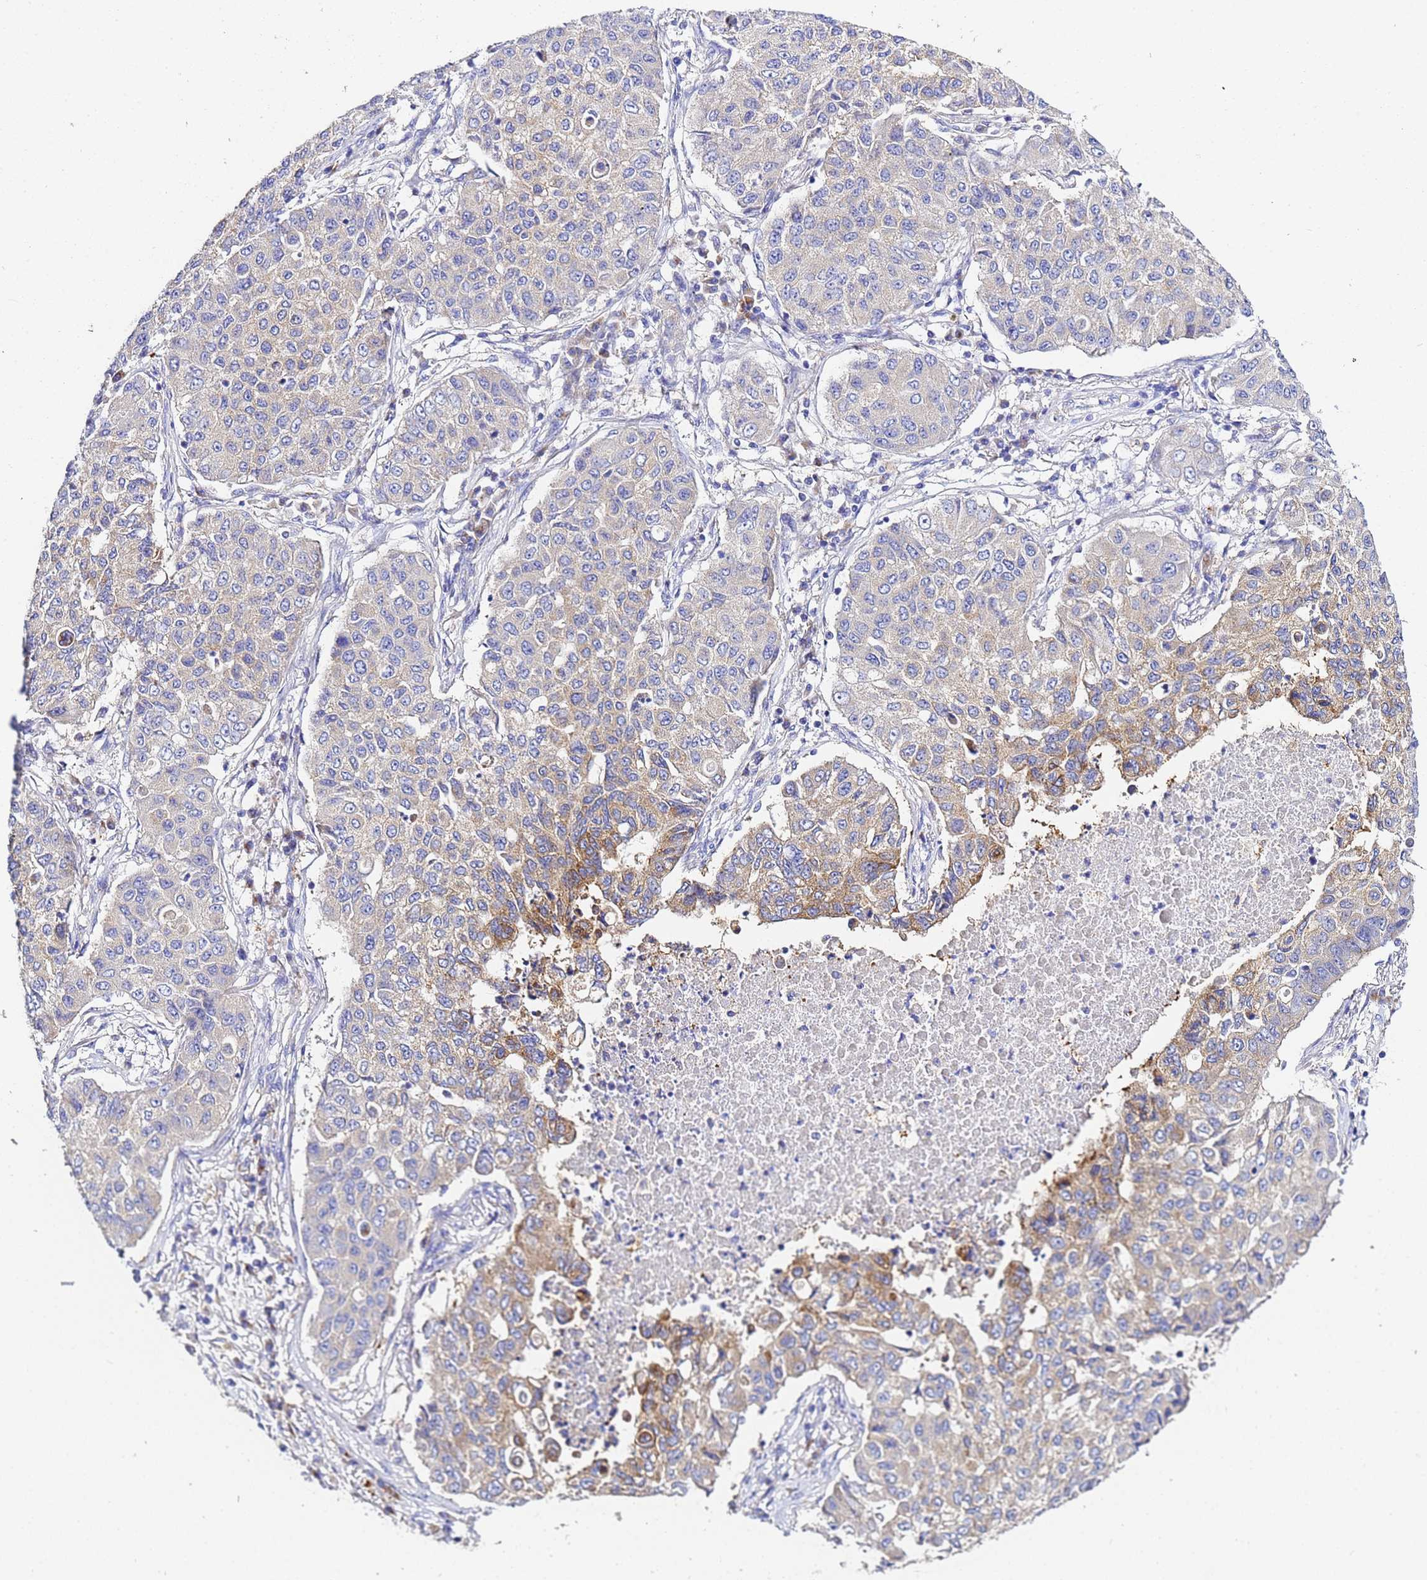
{"staining": {"intensity": "moderate", "quantity": "<25%", "location": "cytoplasmic/membranous"}, "tissue": "lung cancer", "cell_type": "Tumor cells", "image_type": "cancer", "snomed": [{"axis": "morphology", "description": "Squamous cell carcinoma, NOS"}, {"axis": "topography", "description": "Lung"}], "caption": "Immunohistochemical staining of human lung cancer (squamous cell carcinoma) shows moderate cytoplasmic/membranous protein expression in approximately <25% of tumor cells. Nuclei are stained in blue.", "gene": "VTI1B", "patient": {"sex": "male", "age": 74}}